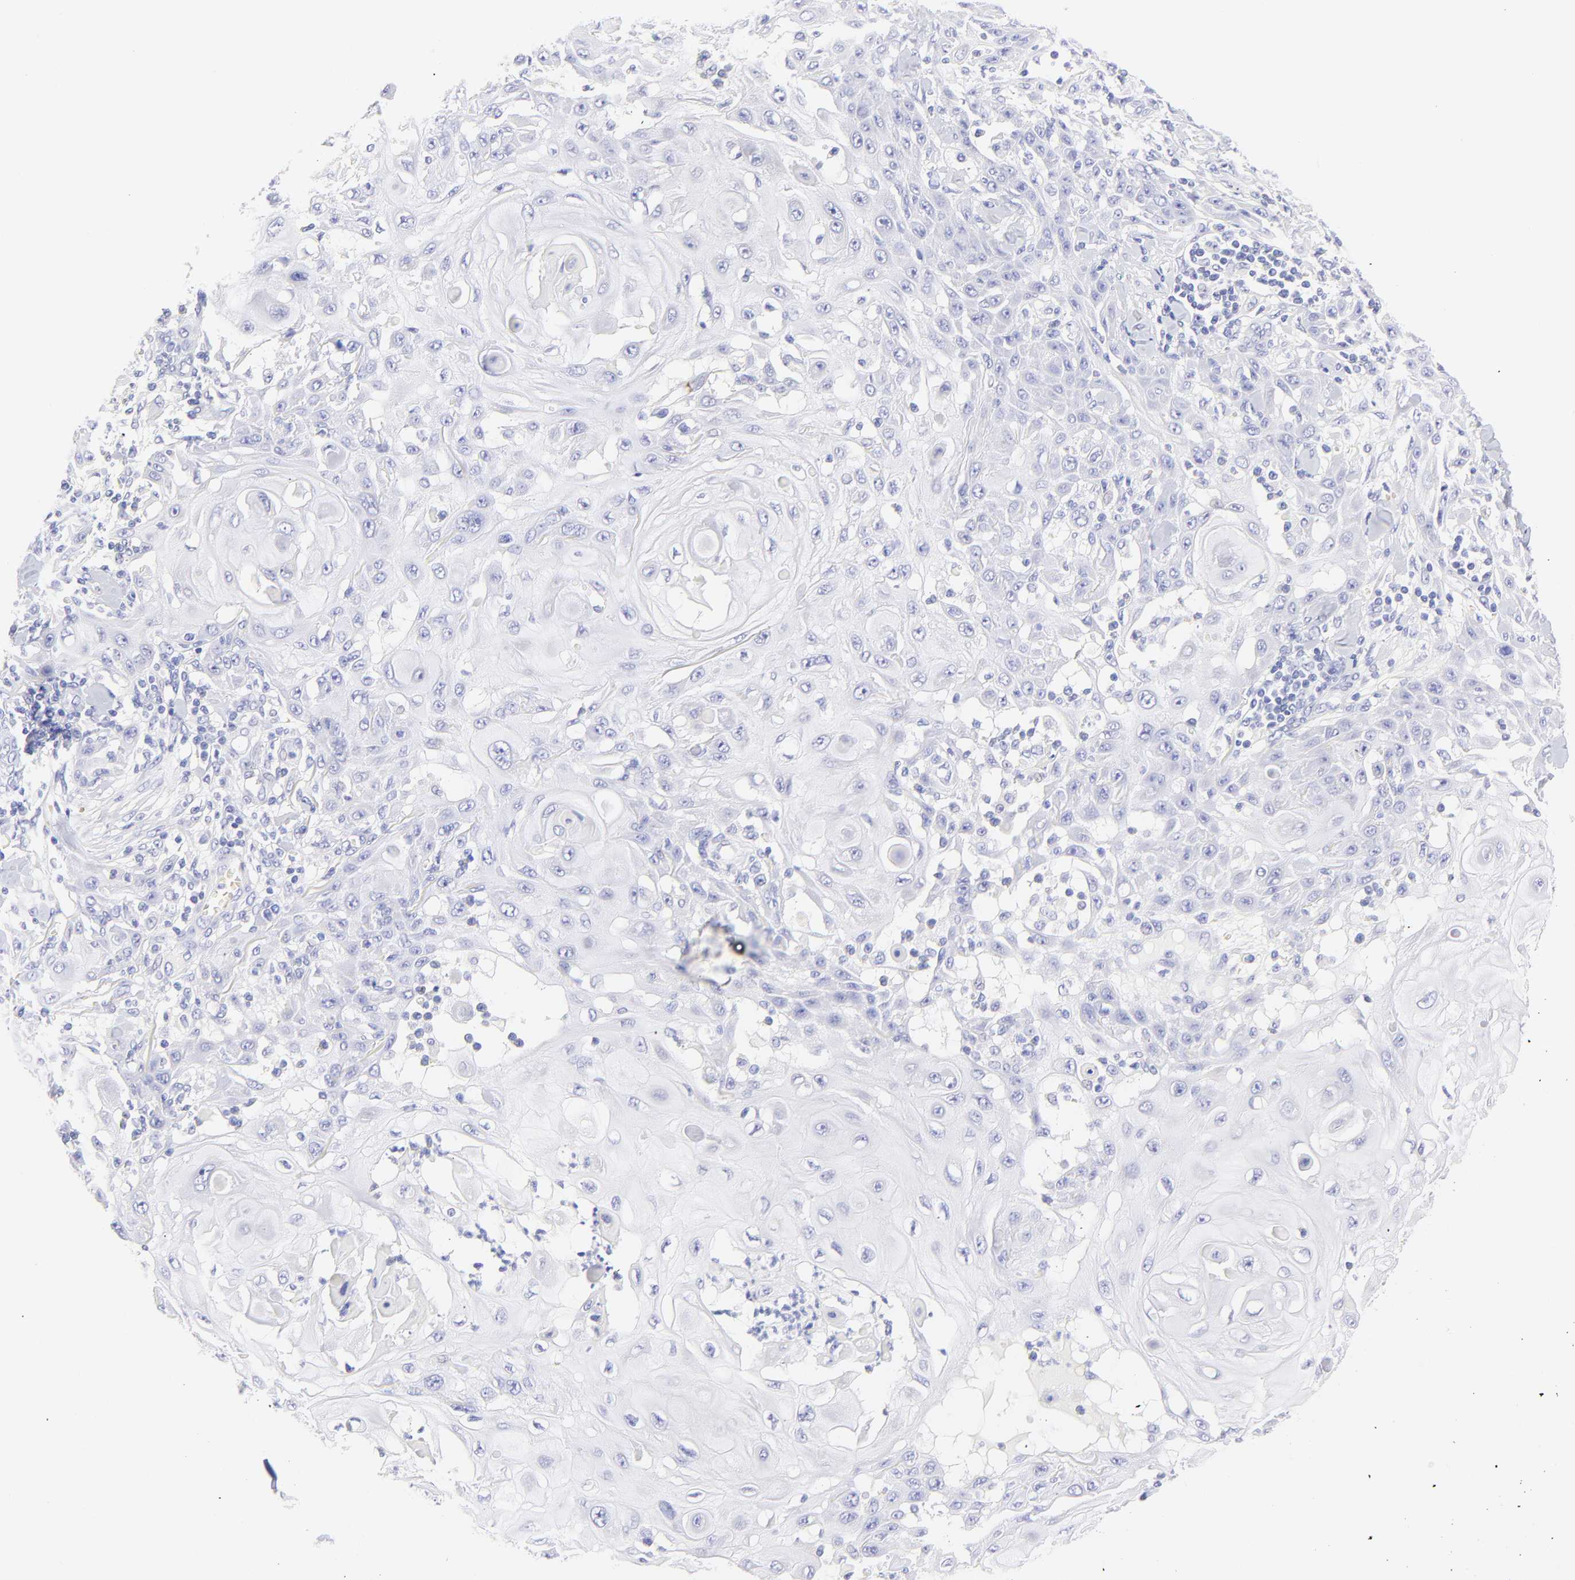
{"staining": {"intensity": "negative", "quantity": "none", "location": "none"}, "tissue": "skin cancer", "cell_type": "Tumor cells", "image_type": "cancer", "snomed": [{"axis": "morphology", "description": "Squamous cell carcinoma, NOS"}, {"axis": "topography", "description": "Skin"}], "caption": "This is an immunohistochemistry (IHC) micrograph of skin cancer (squamous cell carcinoma). There is no staining in tumor cells.", "gene": "FRMPD3", "patient": {"sex": "male", "age": 24}}